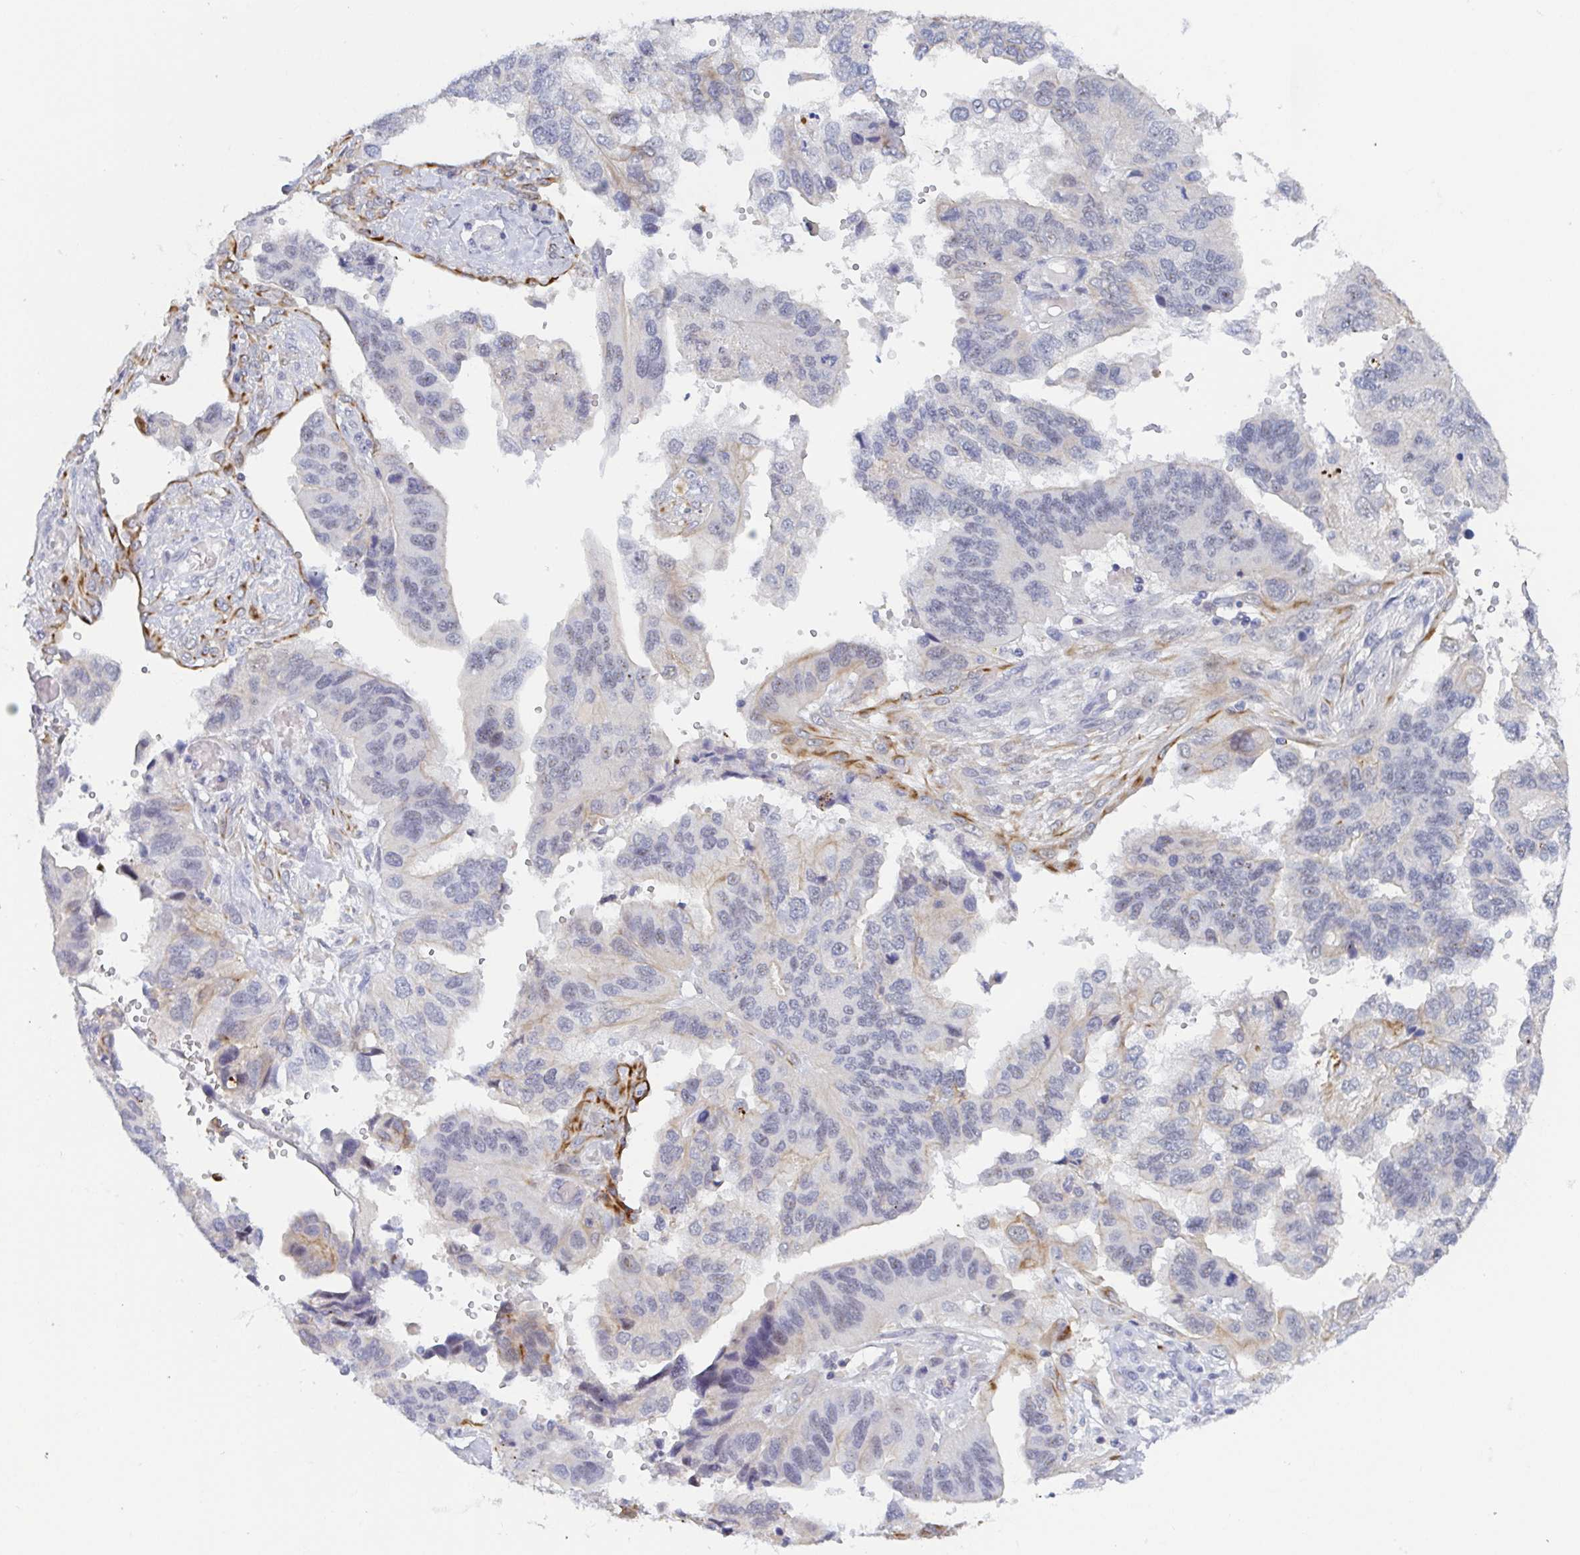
{"staining": {"intensity": "moderate", "quantity": "<25%", "location": "cytoplasmic/membranous"}, "tissue": "ovarian cancer", "cell_type": "Tumor cells", "image_type": "cancer", "snomed": [{"axis": "morphology", "description": "Cystadenocarcinoma, serous, NOS"}, {"axis": "topography", "description": "Ovary"}], "caption": "Immunohistochemistry (IHC) photomicrograph of human ovarian serous cystadenocarcinoma stained for a protein (brown), which reveals low levels of moderate cytoplasmic/membranous positivity in approximately <25% of tumor cells.", "gene": "RHOV", "patient": {"sex": "female", "age": 79}}